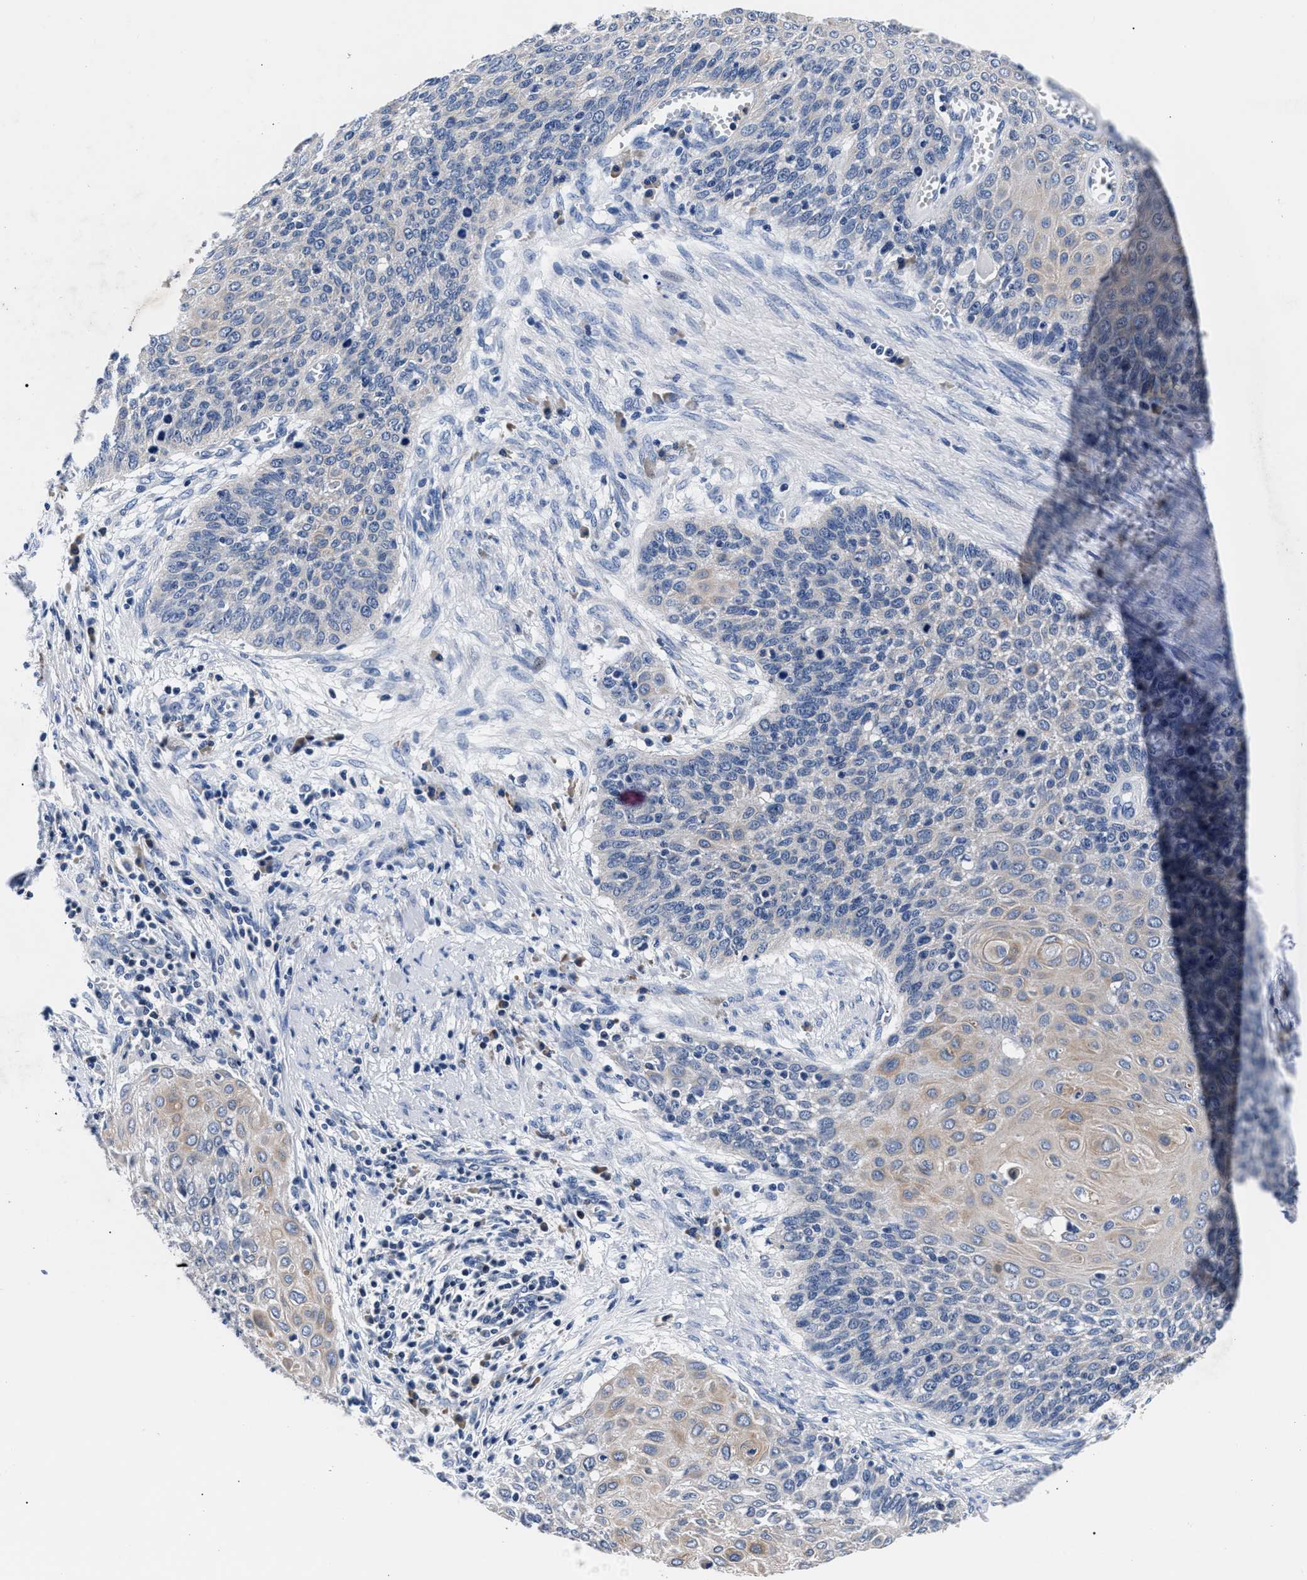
{"staining": {"intensity": "weak", "quantity": "<25%", "location": "cytoplasmic/membranous"}, "tissue": "cervical cancer", "cell_type": "Tumor cells", "image_type": "cancer", "snomed": [{"axis": "morphology", "description": "Squamous cell carcinoma, NOS"}, {"axis": "topography", "description": "Cervix"}], "caption": "Immunohistochemistry (IHC) micrograph of human squamous cell carcinoma (cervical) stained for a protein (brown), which displays no expression in tumor cells. (Brightfield microscopy of DAB immunohistochemistry (IHC) at high magnification).", "gene": "PHF24", "patient": {"sex": "female", "age": 39}}